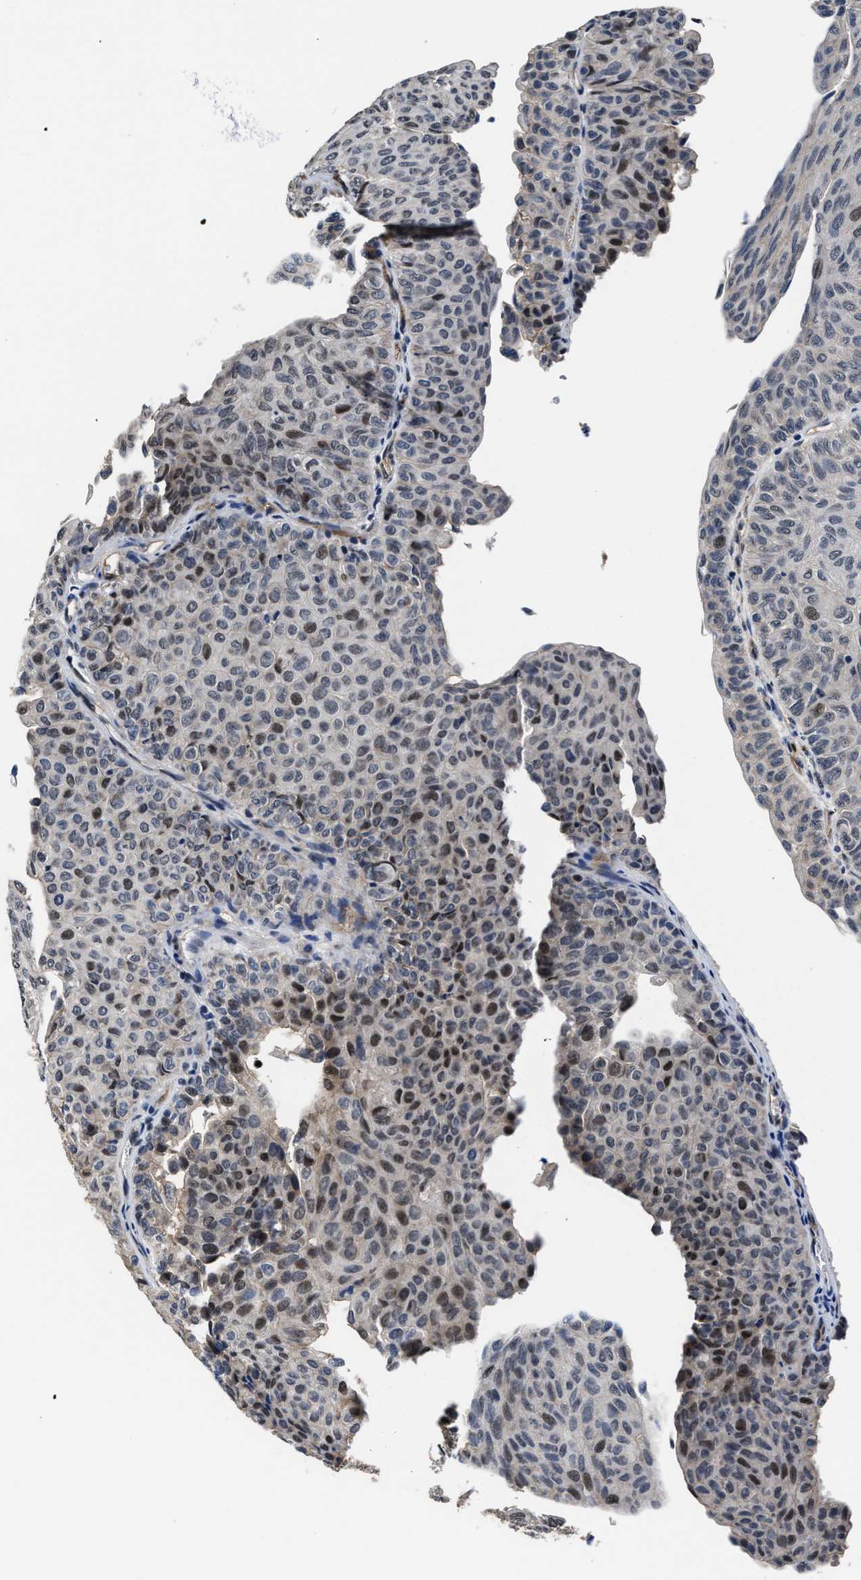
{"staining": {"intensity": "moderate", "quantity": "<25%", "location": "nuclear"}, "tissue": "urothelial cancer", "cell_type": "Tumor cells", "image_type": "cancer", "snomed": [{"axis": "morphology", "description": "Urothelial carcinoma, Low grade"}, {"axis": "topography", "description": "Urinary bladder"}], "caption": "A low amount of moderate nuclear positivity is identified in about <25% of tumor cells in low-grade urothelial carcinoma tissue. Using DAB (3,3'-diaminobenzidine) (brown) and hematoxylin (blue) stains, captured at high magnification using brightfield microscopy.", "gene": "MARCKSL1", "patient": {"sex": "male", "age": 78}}